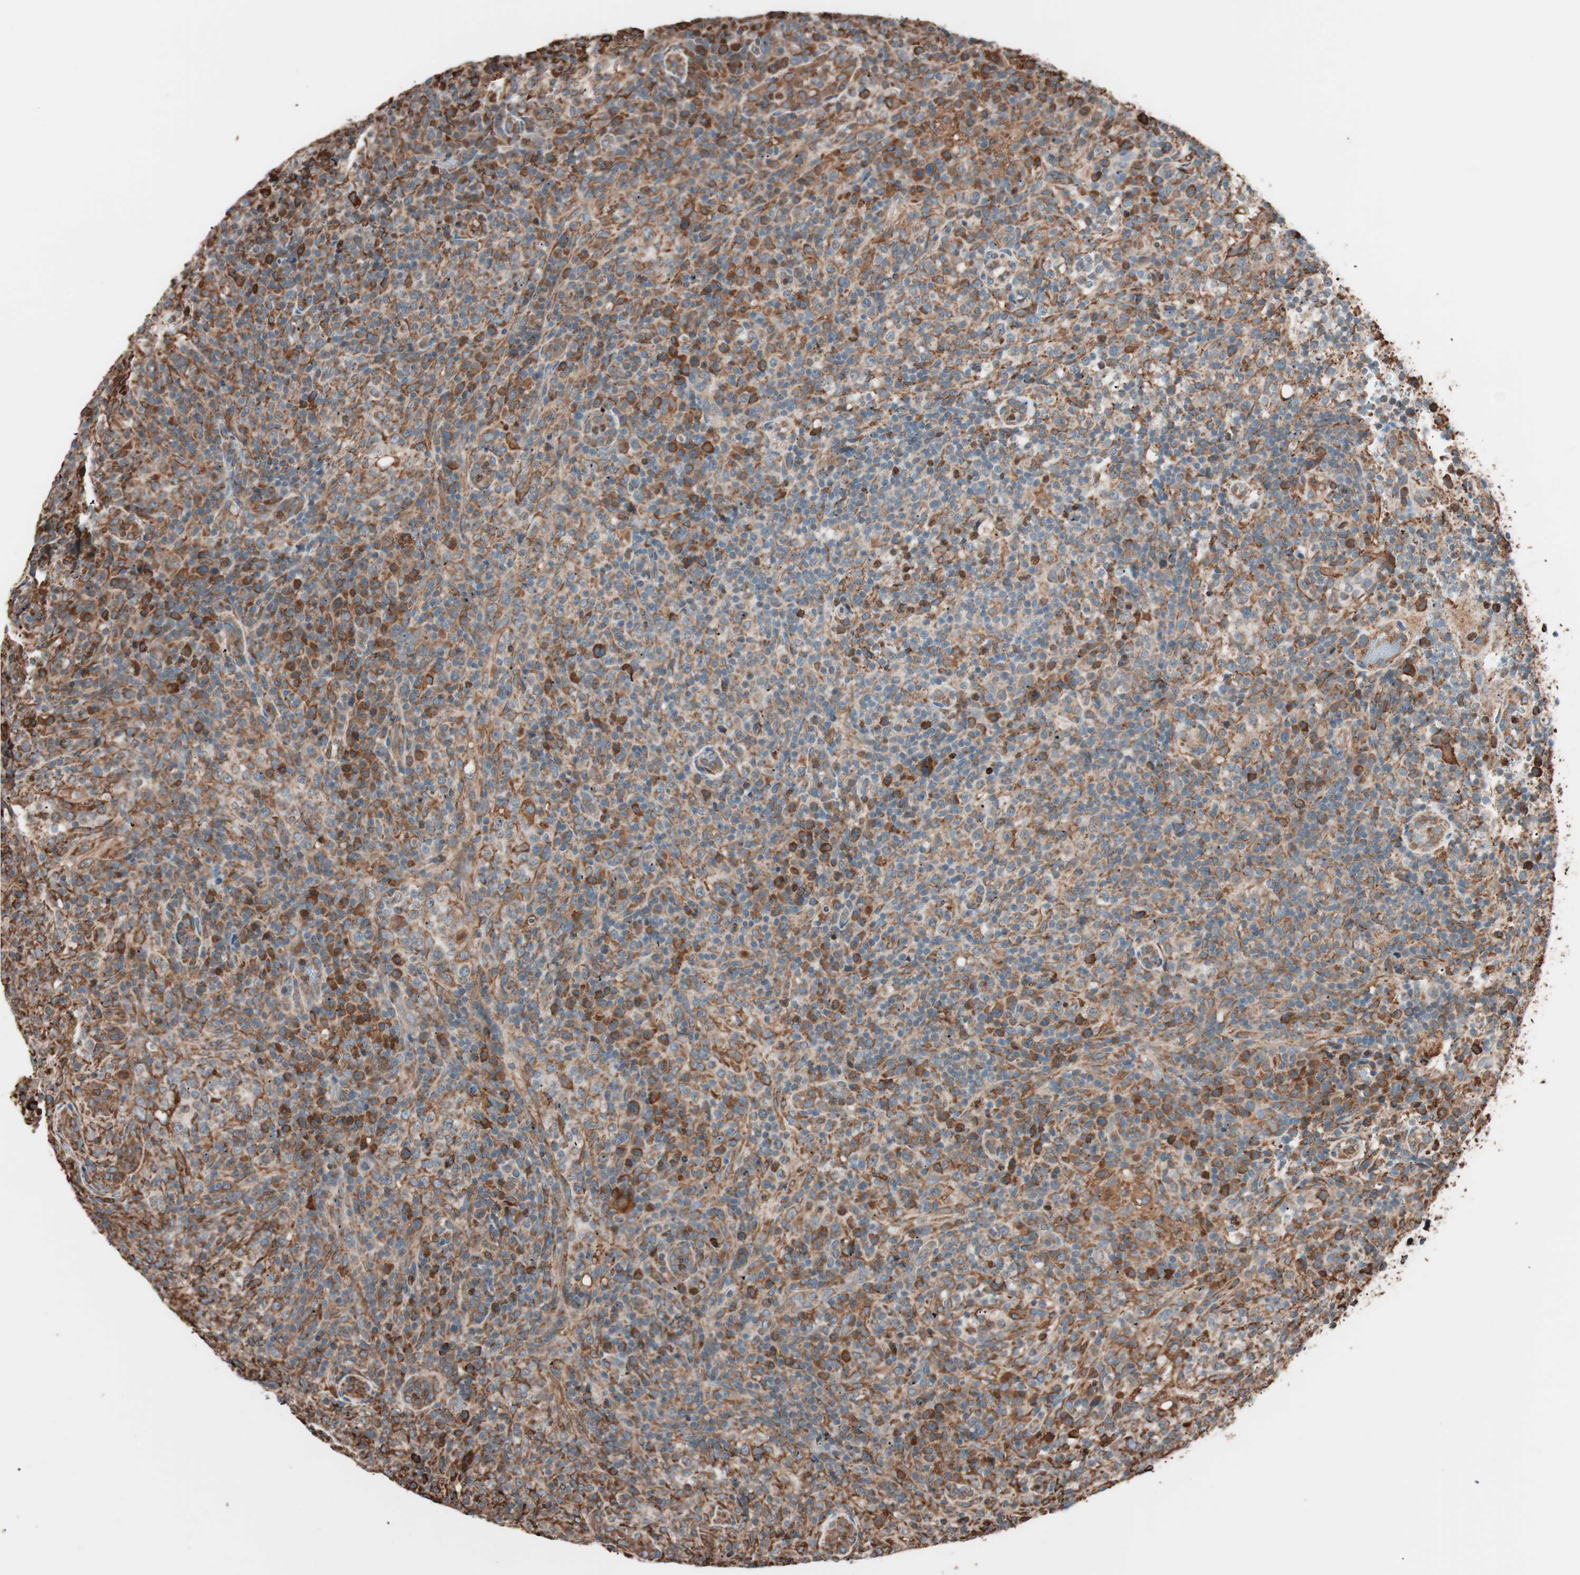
{"staining": {"intensity": "moderate", "quantity": ">75%", "location": "cytoplasmic/membranous"}, "tissue": "lymphoma", "cell_type": "Tumor cells", "image_type": "cancer", "snomed": [{"axis": "morphology", "description": "Malignant lymphoma, non-Hodgkin's type, High grade"}, {"axis": "topography", "description": "Lymph node"}], "caption": "A brown stain shows moderate cytoplasmic/membranous positivity of a protein in lymphoma tumor cells.", "gene": "VEGFA", "patient": {"sex": "female", "age": 76}}